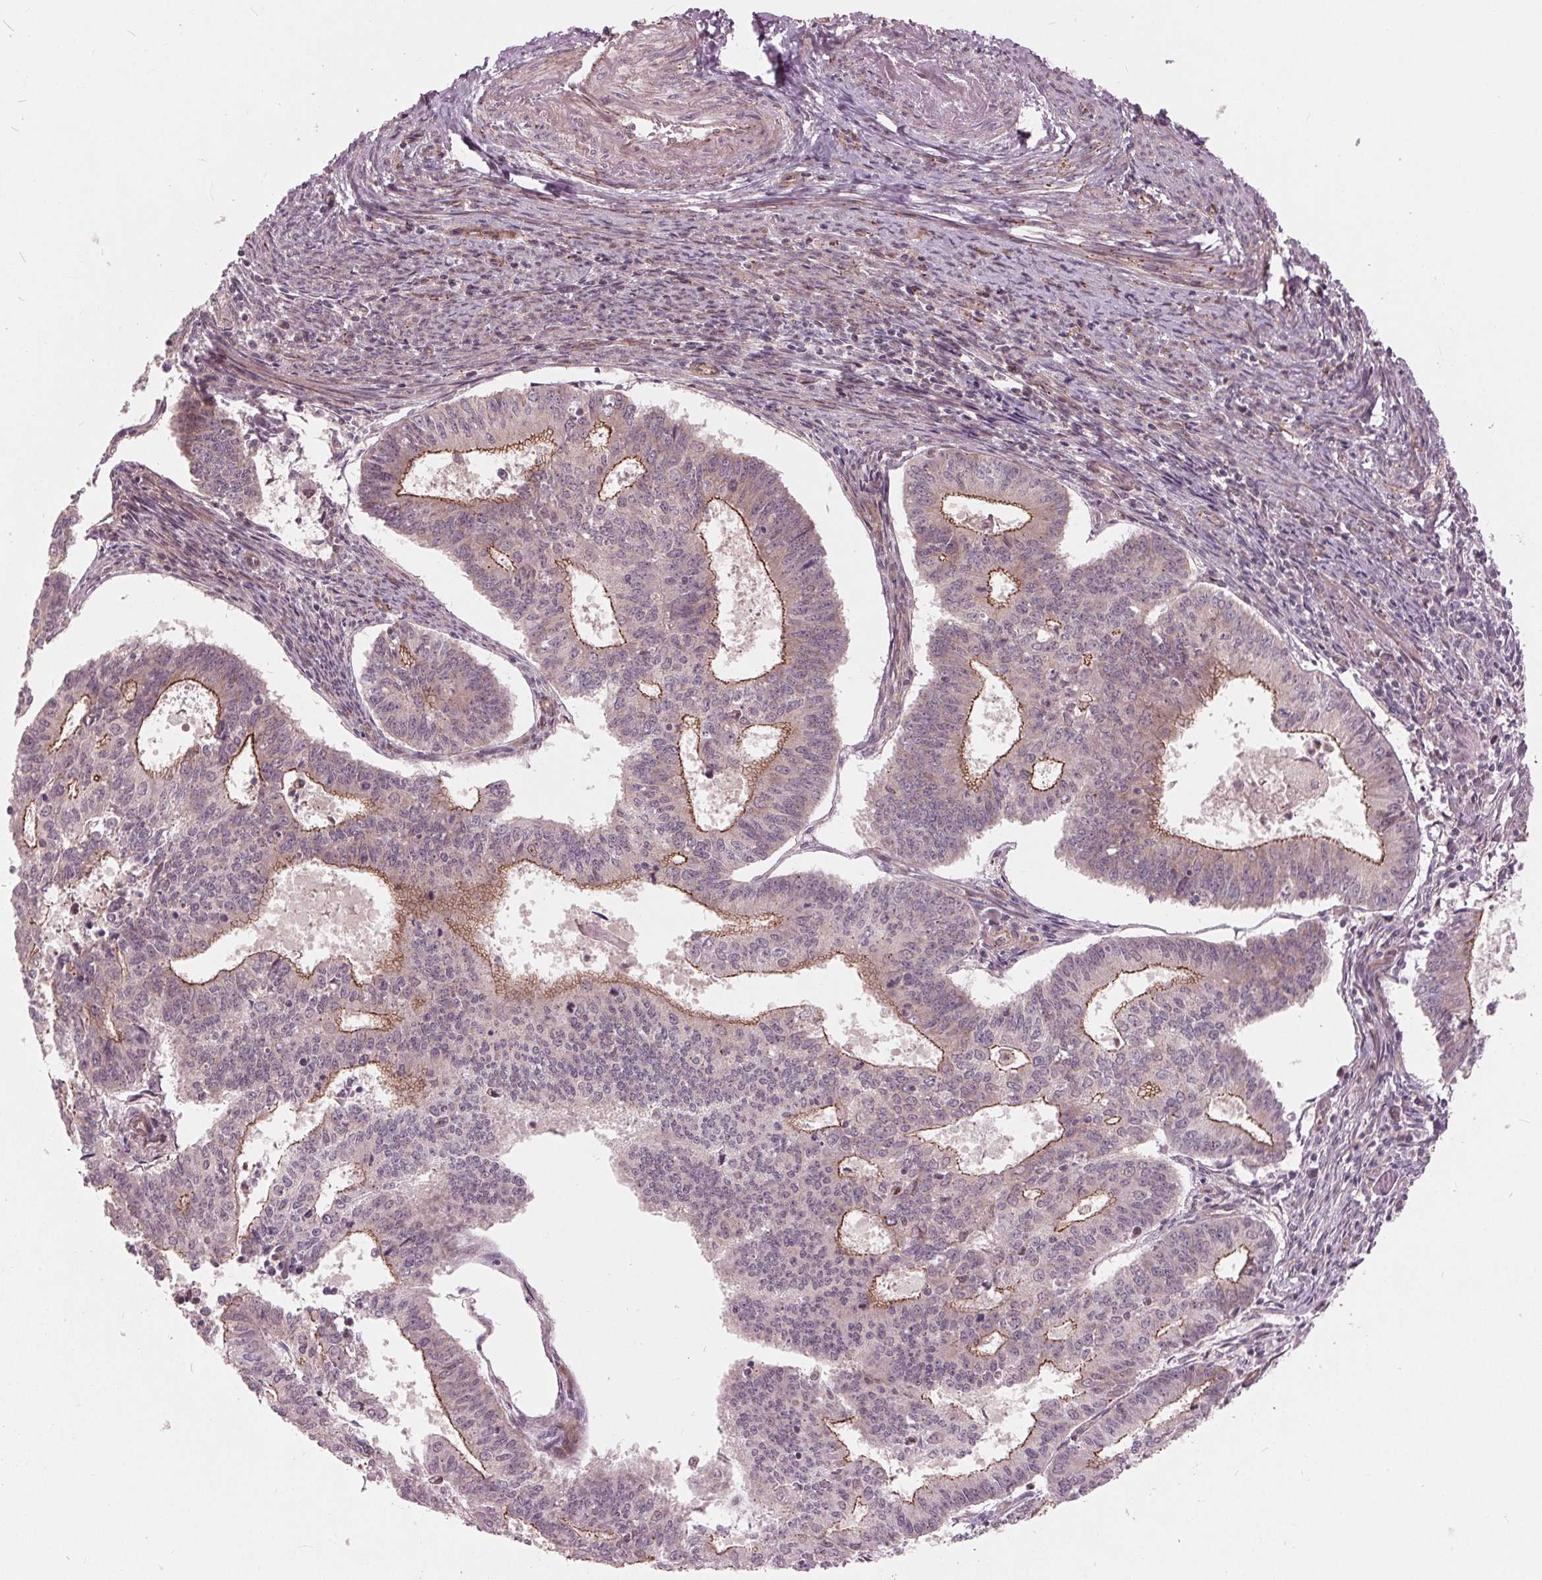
{"staining": {"intensity": "moderate", "quantity": "<25%", "location": "cytoplasmic/membranous"}, "tissue": "endometrial cancer", "cell_type": "Tumor cells", "image_type": "cancer", "snomed": [{"axis": "morphology", "description": "Adenocarcinoma, NOS"}, {"axis": "topography", "description": "Endometrium"}], "caption": "Protein staining of adenocarcinoma (endometrial) tissue shows moderate cytoplasmic/membranous expression in approximately <25% of tumor cells.", "gene": "TXNIP", "patient": {"sex": "female", "age": 61}}